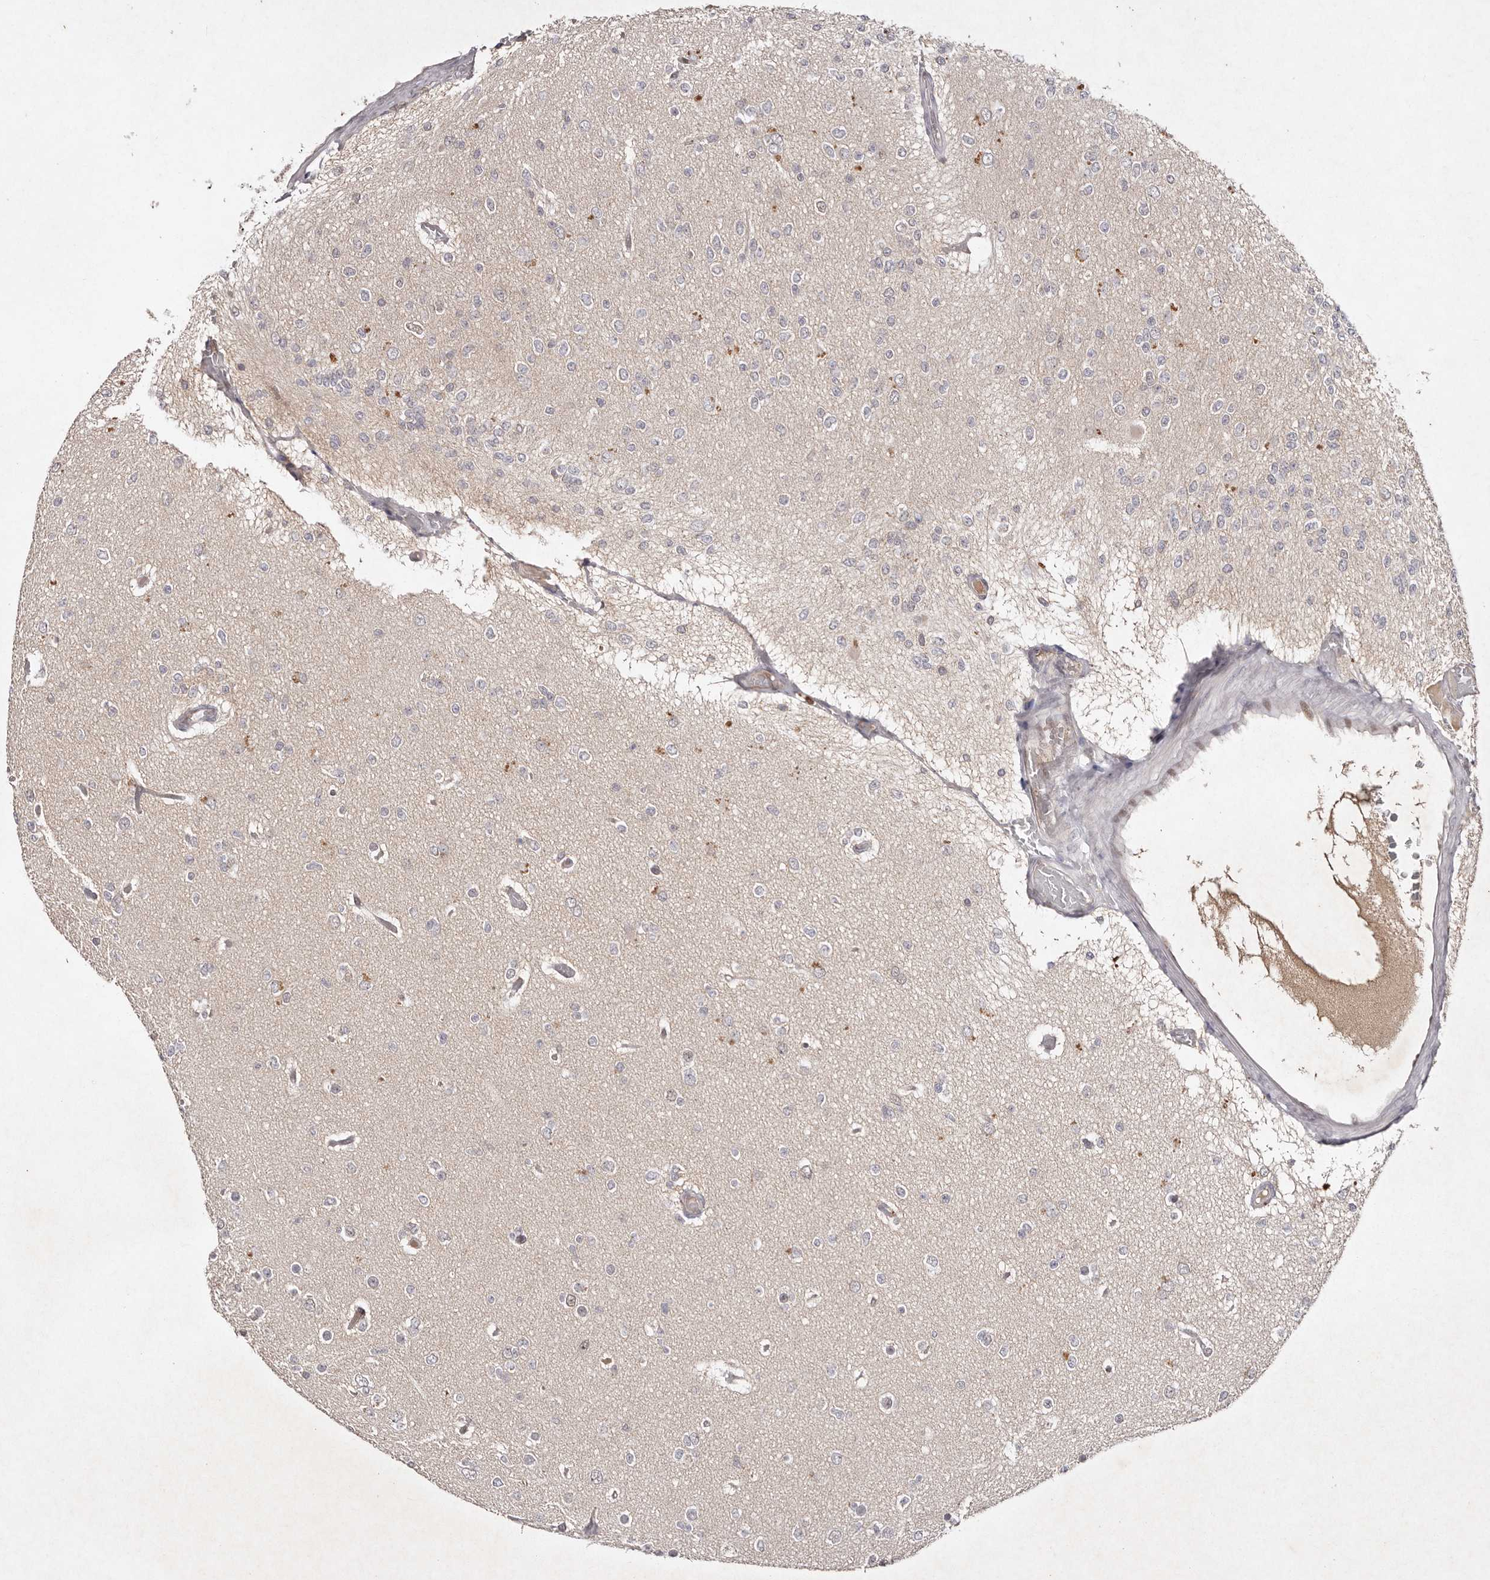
{"staining": {"intensity": "negative", "quantity": "none", "location": "none"}, "tissue": "glioma", "cell_type": "Tumor cells", "image_type": "cancer", "snomed": [{"axis": "morphology", "description": "Glioma, malignant, Low grade"}, {"axis": "topography", "description": "Brain"}], "caption": "Immunohistochemistry (IHC) of malignant glioma (low-grade) demonstrates no staining in tumor cells.", "gene": "KLF7", "patient": {"sex": "female", "age": 22}}